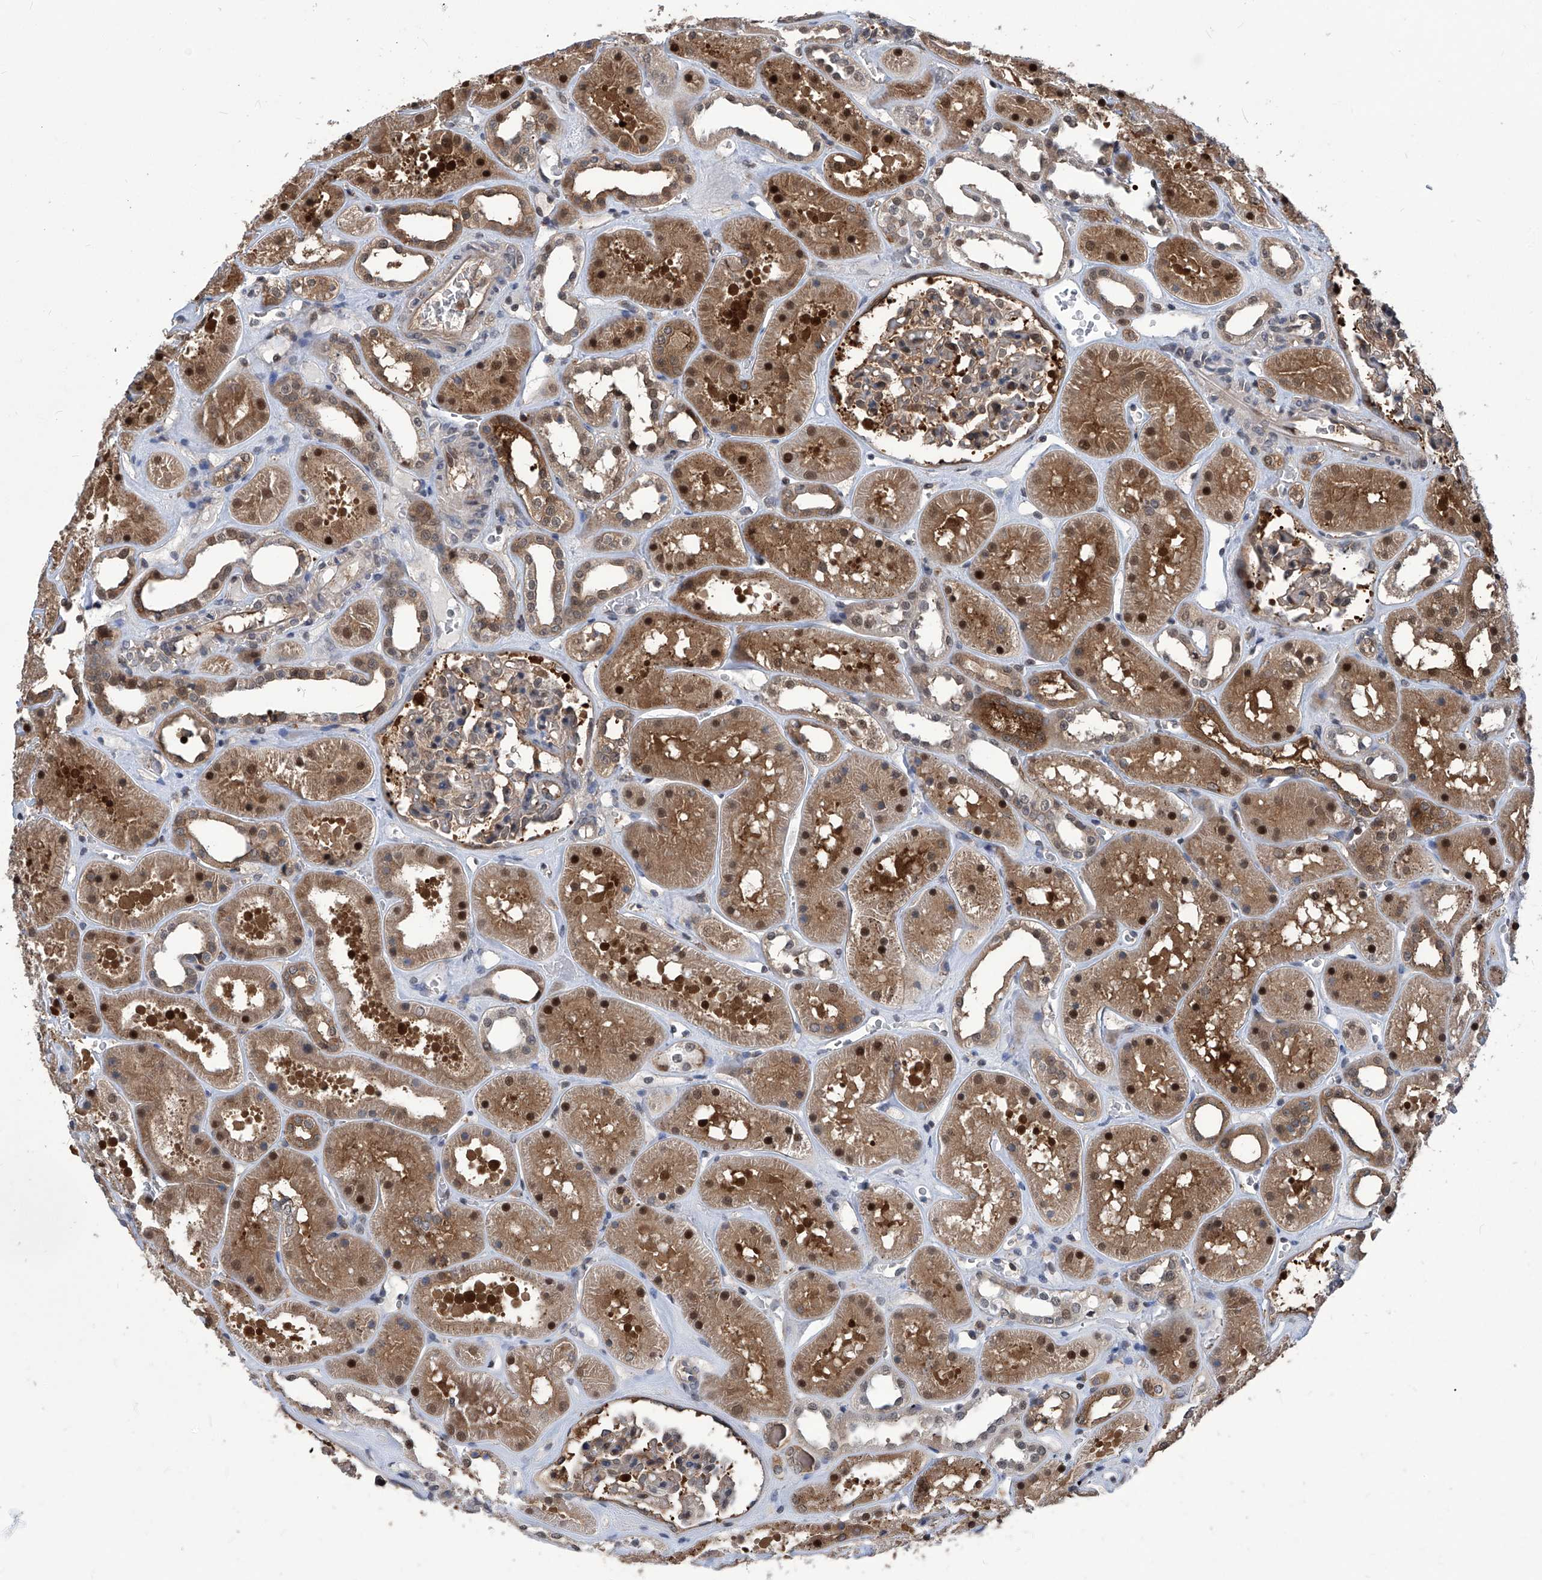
{"staining": {"intensity": "moderate", "quantity": "<25%", "location": "cytoplasmic/membranous,nuclear"}, "tissue": "kidney", "cell_type": "Cells in glomeruli", "image_type": "normal", "snomed": [{"axis": "morphology", "description": "Normal tissue, NOS"}, {"axis": "topography", "description": "Kidney"}], "caption": "Immunohistochemical staining of unremarkable kidney exhibits <25% levels of moderate cytoplasmic/membranous,nuclear protein positivity in about <25% of cells in glomeruli.", "gene": "PSMB1", "patient": {"sex": "female", "age": 41}}